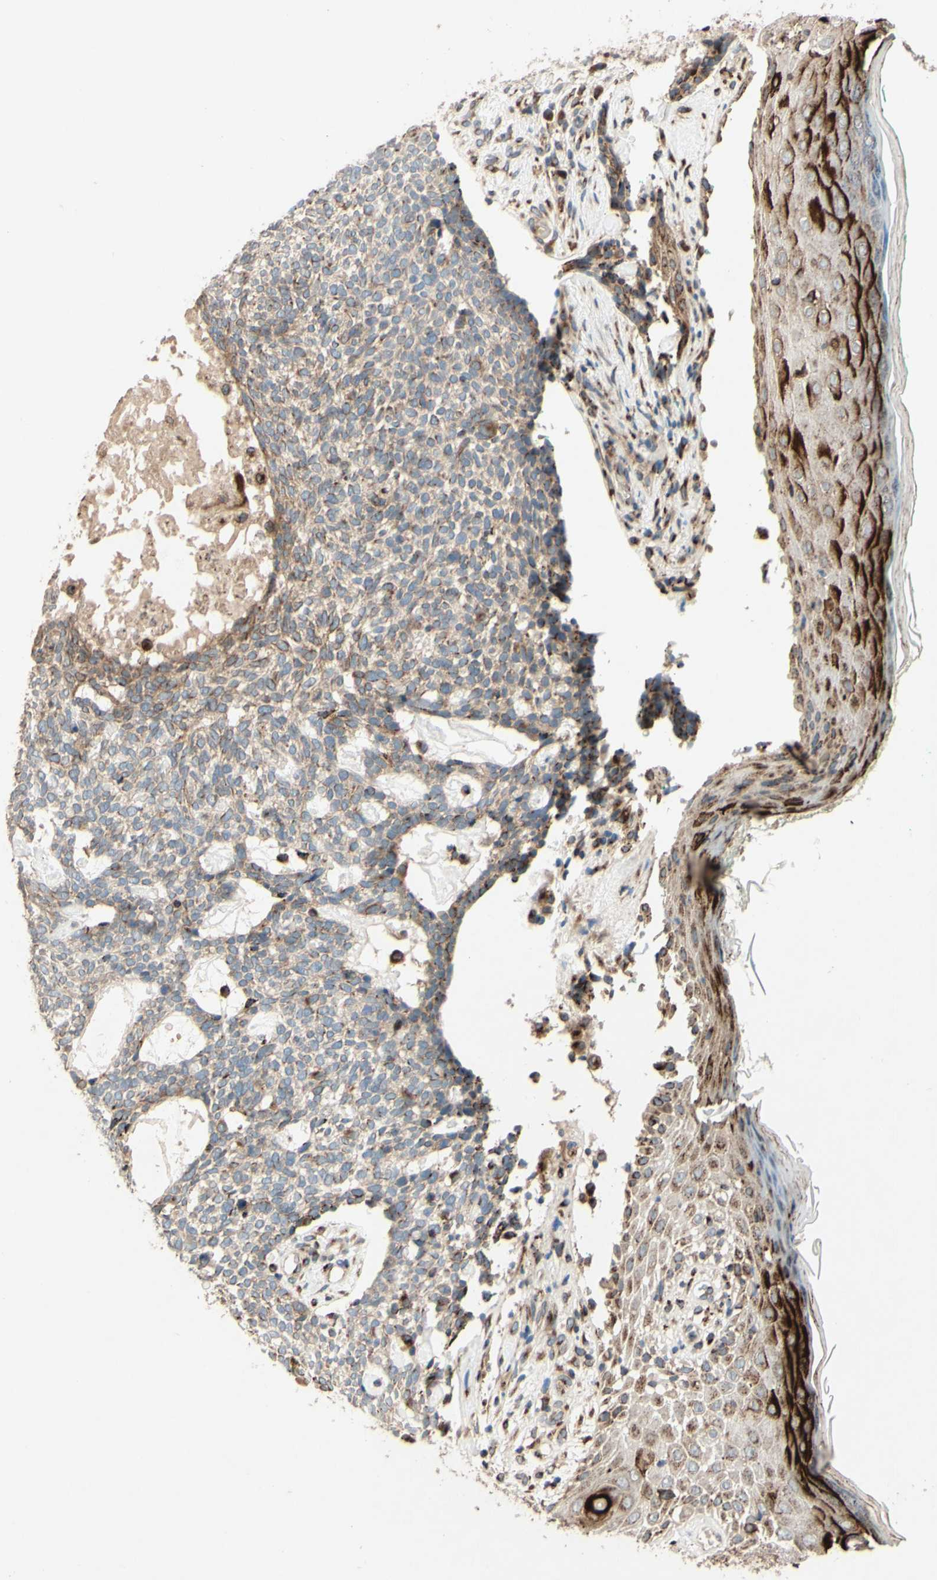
{"staining": {"intensity": "moderate", "quantity": "25%-75%", "location": "cytoplasmic/membranous"}, "tissue": "skin cancer", "cell_type": "Tumor cells", "image_type": "cancer", "snomed": [{"axis": "morphology", "description": "Basal cell carcinoma"}, {"axis": "topography", "description": "Skin"}], "caption": "An image of human basal cell carcinoma (skin) stained for a protein displays moderate cytoplasmic/membranous brown staining in tumor cells.", "gene": "PTPRU", "patient": {"sex": "female", "age": 84}}